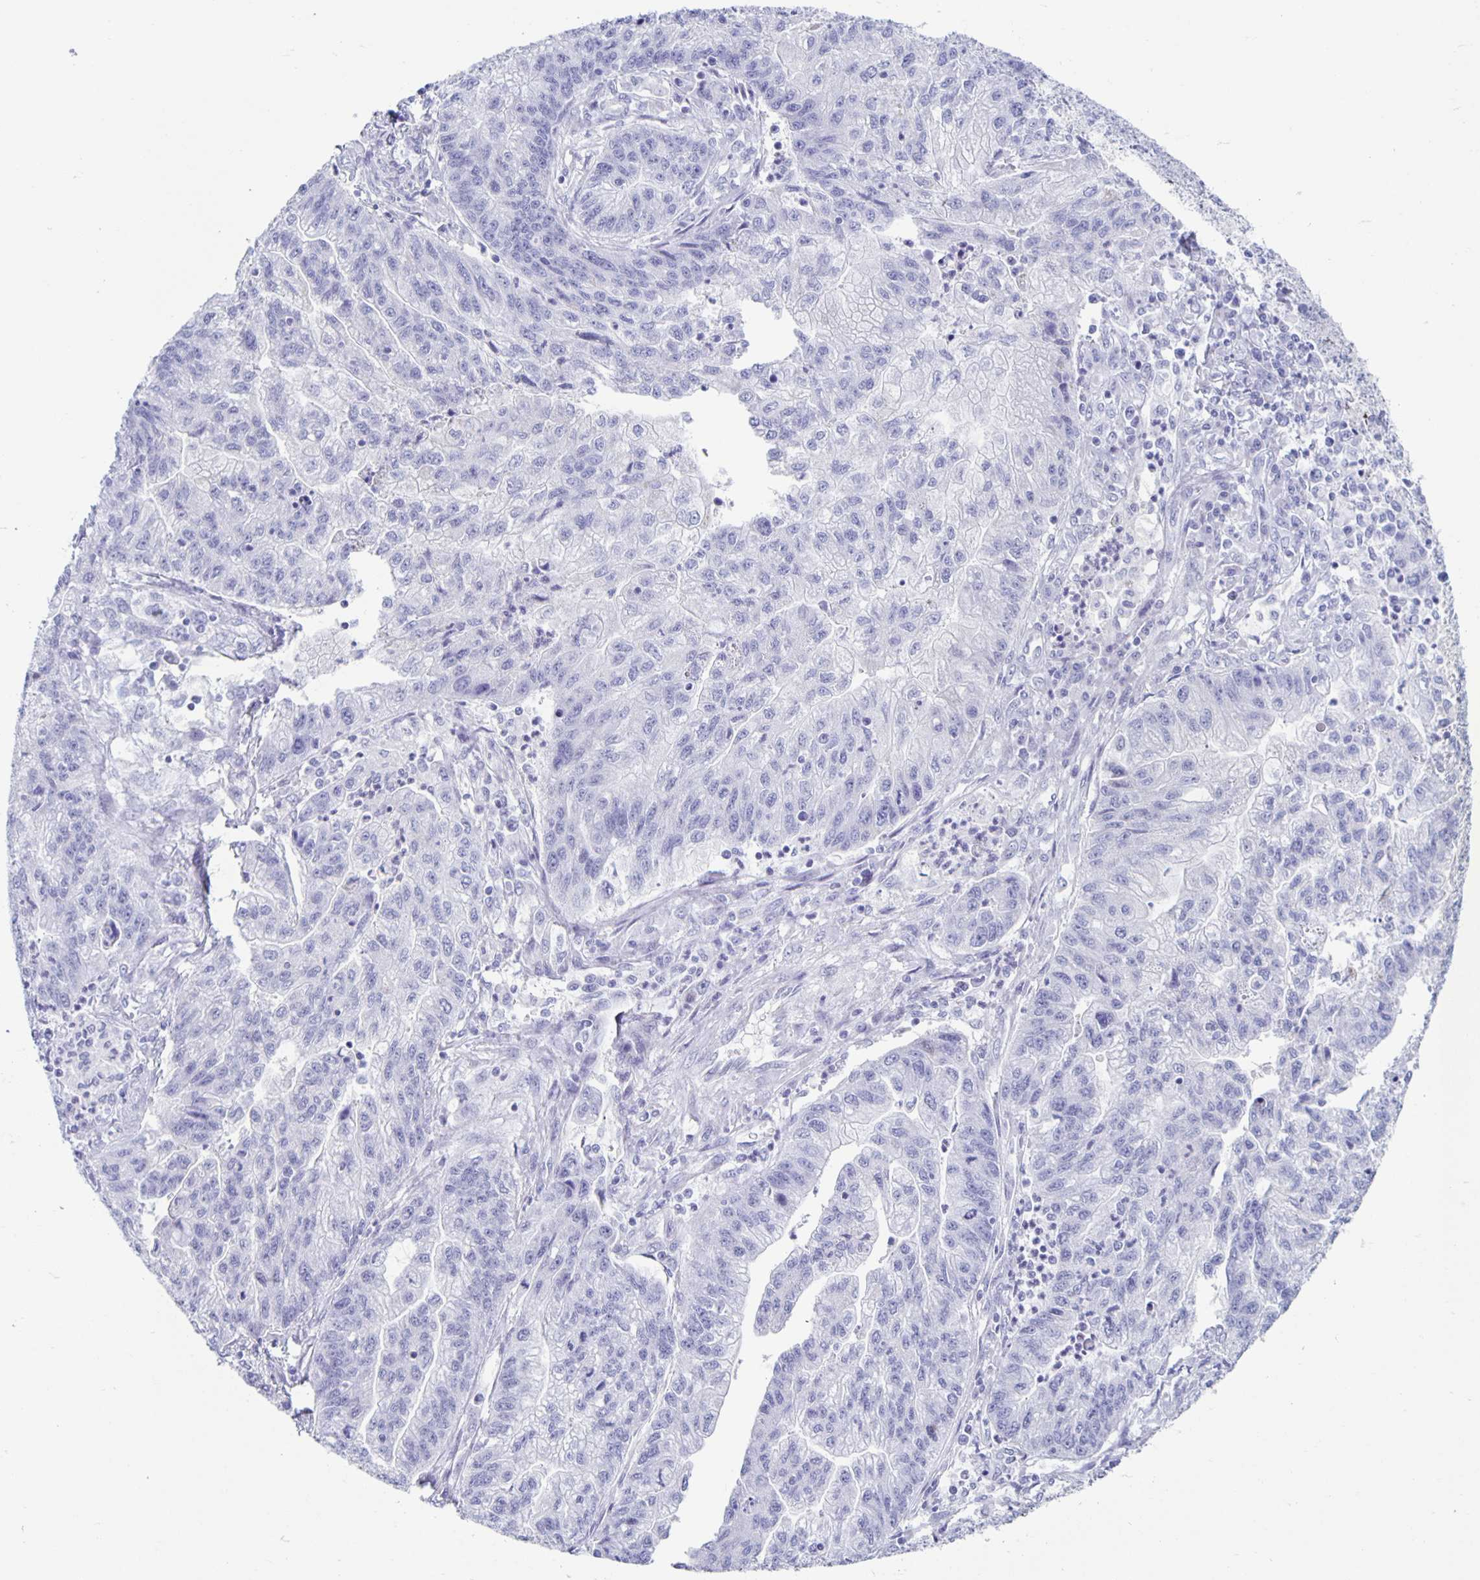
{"staining": {"intensity": "negative", "quantity": "none", "location": "none"}, "tissue": "stomach cancer", "cell_type": "Tumor cells", "image_type": "cancer", "snomed": [{"axis": "morphology", "description": "Adenocarcinoma, NOS"}, {"axis": "topography", "description": "Stomach"}], "caption": "Immunohistochemistry (IHC) image of neoplastic tissue: human adenocarcinoma (stomach) stained with DAB exhibits no significant protein expression in tumor cells.", "gene": "CT45A5", "patient": {"sex": "male", "age": 83}}